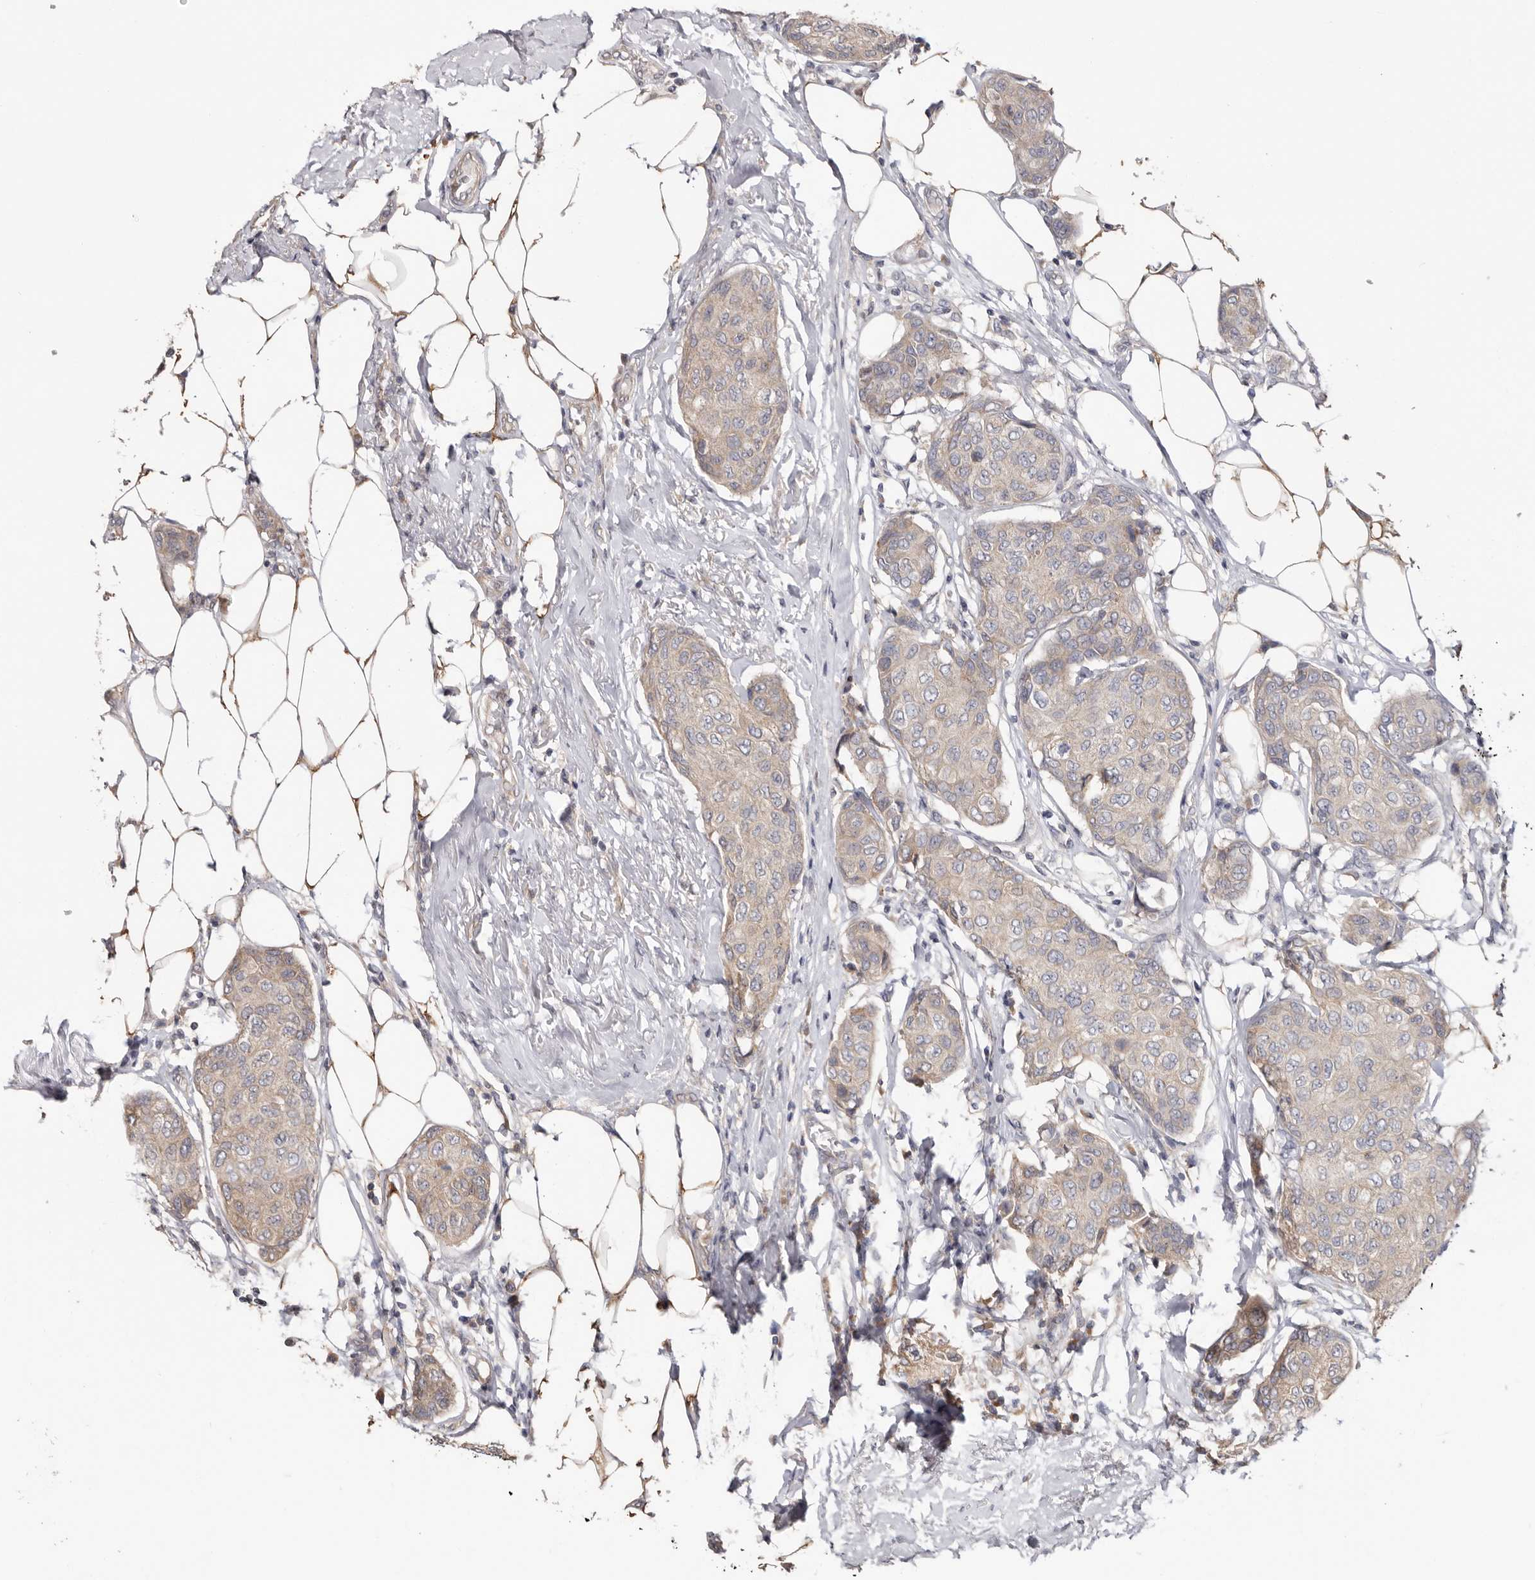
{"staining": {"intensity": "weak", "quantity": "25%-75%", "location": "cytoplasmic/membranous"}, "tissue": "breast cancer", "cell_type": "Tumor cells", "image_type": "cancer", "snomed": [{"axis": "morphology", "description": "Duct carcinoma"}, {"axis": "topography", "description": "Breast"}], "caption": "Human breast cancer (intraductal carcinoma) stained with a brown dye displays weak cytoplasmic/membranous positive staining in about 25%-75% of tumor cells.", "gene": "TMUB1", "patient": {"sex": "female", "age": 80}}